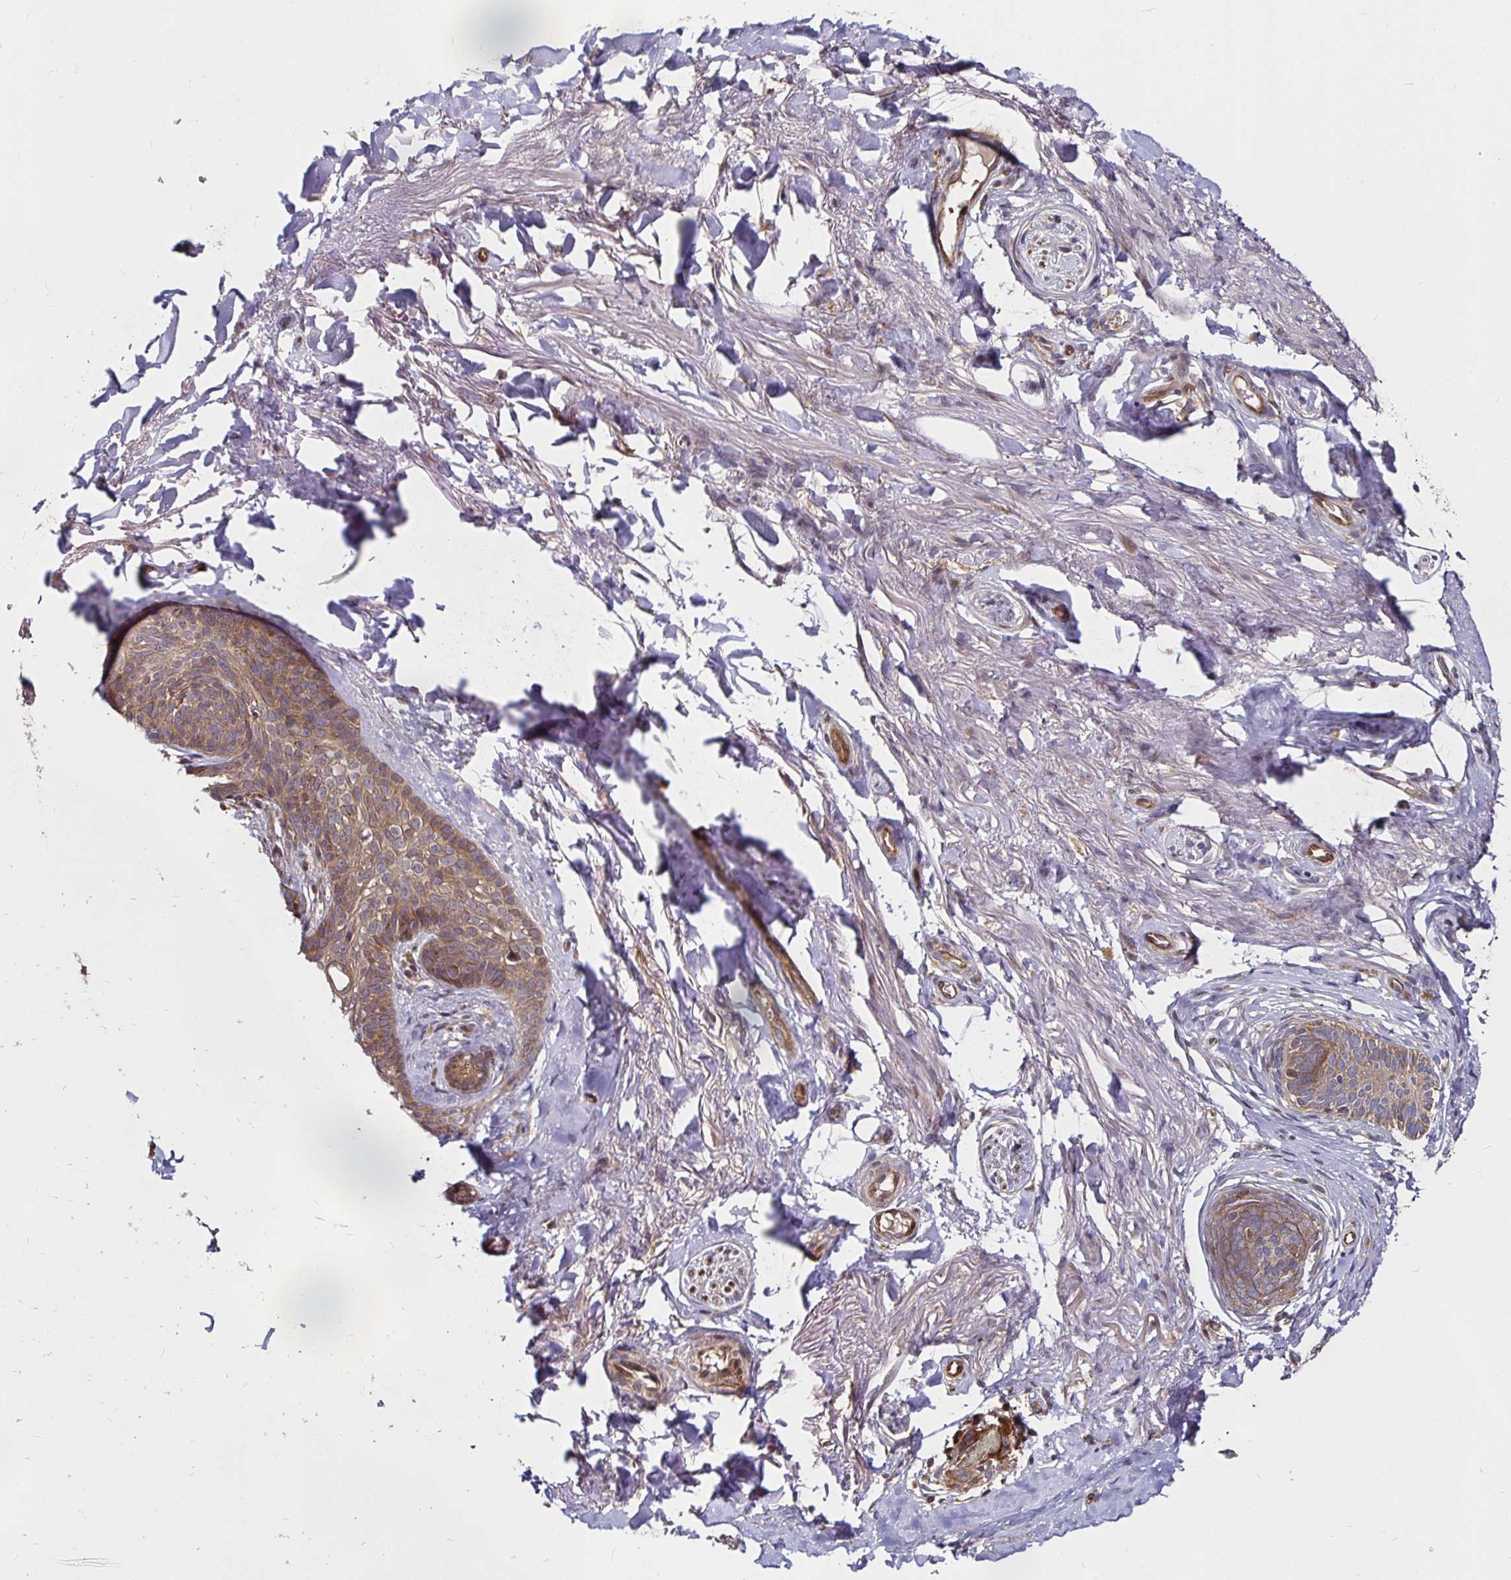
{"staining": {"intensity": "moderate", "quantity": ">75%", "location": "cytoplasmic/membranous"}, "tissue": "skin cancer", "cell_type": "Tumor cells", "image_type": "cancer", "snomed": [{"axis": "morphology", "description": "Basal cell carcinoma"}, {"axis": "topography", "description": "Skin"}, {"axis": "topography", "description": "Skin of face"}, {"axis": "topography", "description": "Skin of nose"}], "caption": "Moderate cytoplasmic/membranous staining for a protein is identified in approximately >75% of tumor cells of skin basal cell carcinoma using immunohistochemistry (IHC).", "gene": "MLST8", "patient": {"sex": "female", "age": 86}}